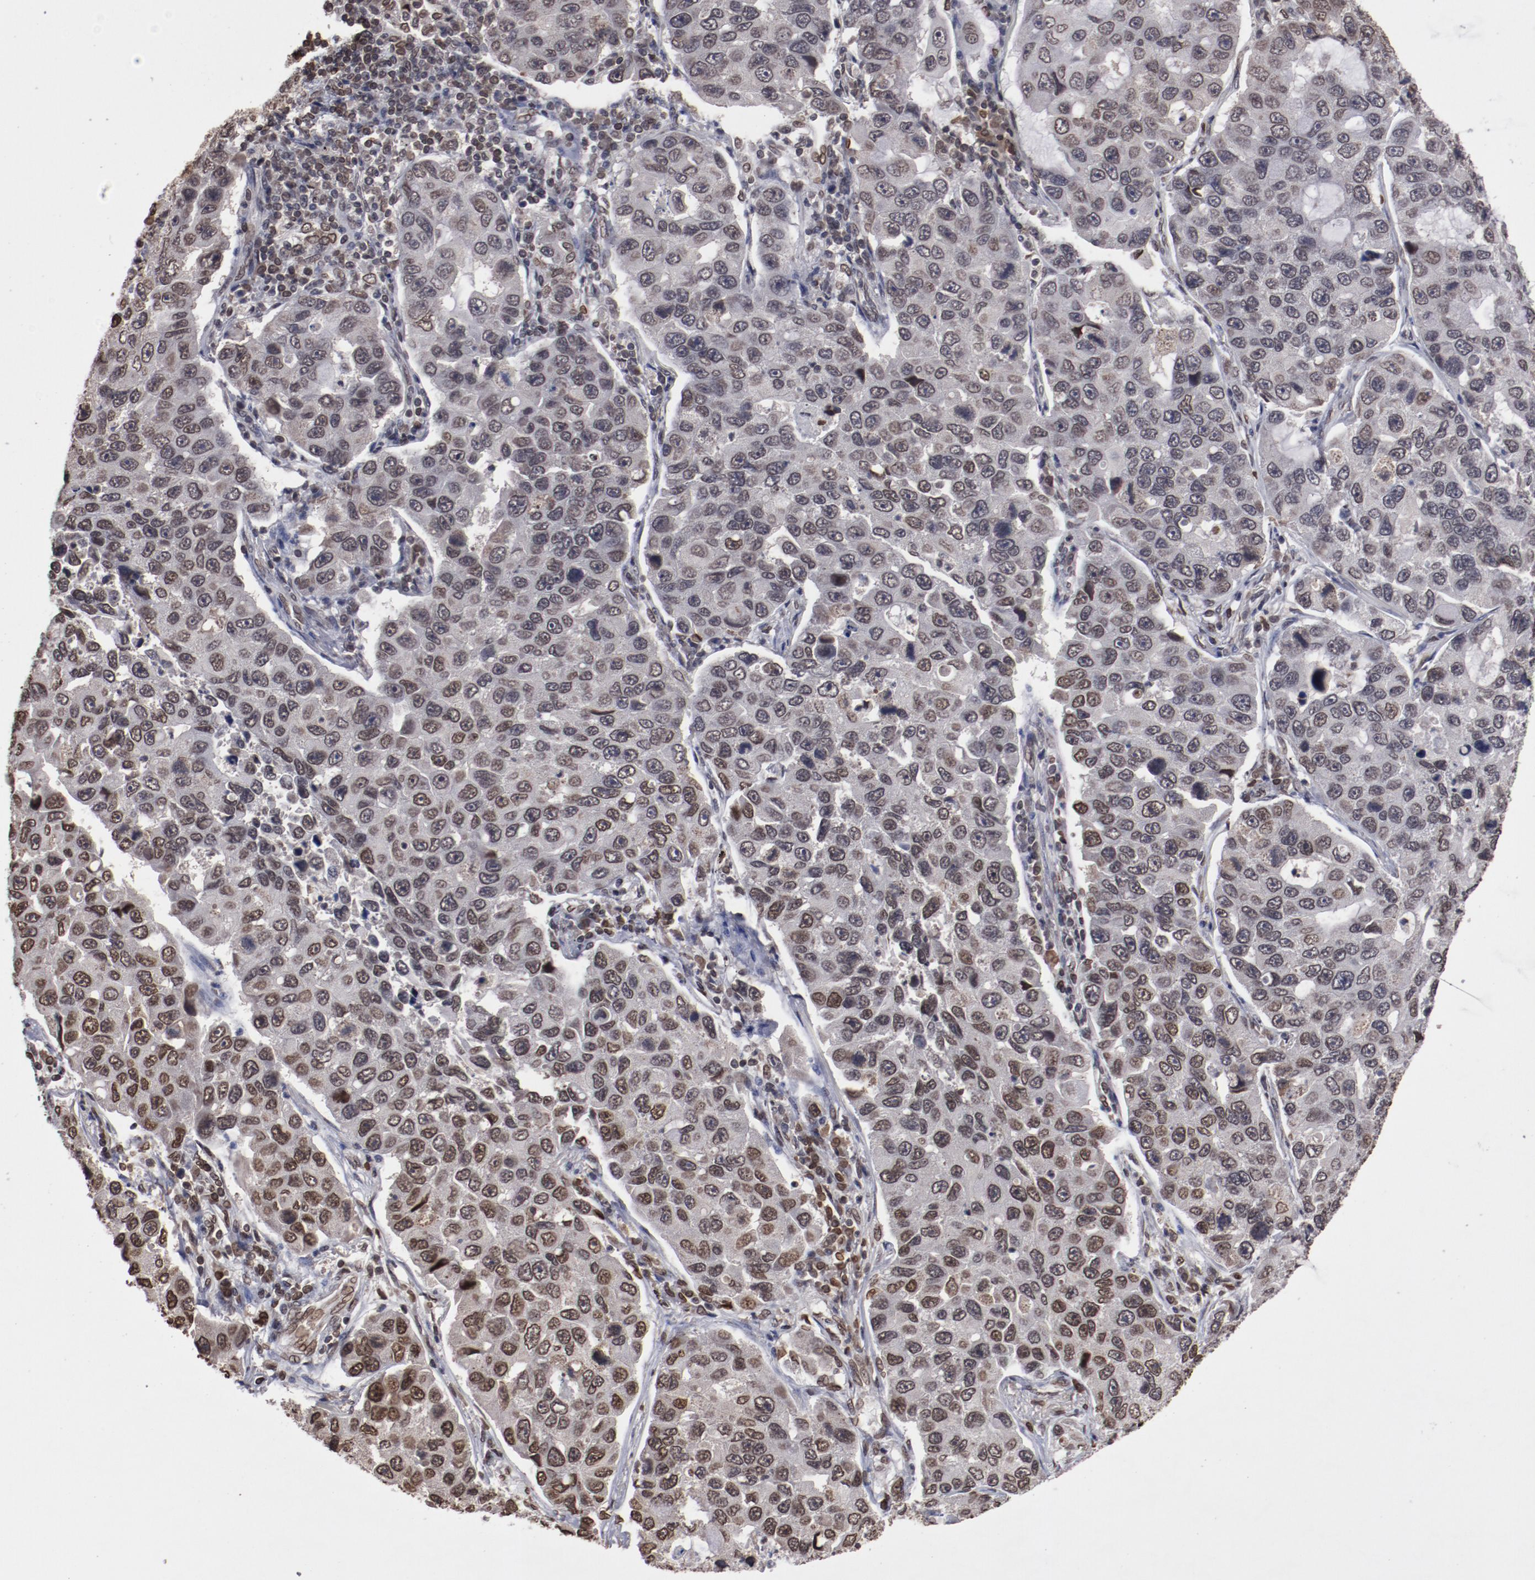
{"staining": {"intensity": "moderate", "quantity": ">75%", "location": "nuclear"}, "tissue": "lung cancer", "cell_type": "Tumor cells", "image_type": "cancer", "snomed": [{"axis": "morphology", "description": "Adenocarcinoma, NOS"}, {"axis": "topography", "description": "Lung"}], "caption": "Brown immunohistochemical staining in human adenocarcinoma (lung) shows moderate nuclear expression in about >75% of tumor cells.", "gene": "AKT1", "patient": {"sex": "male", "age": 64}}